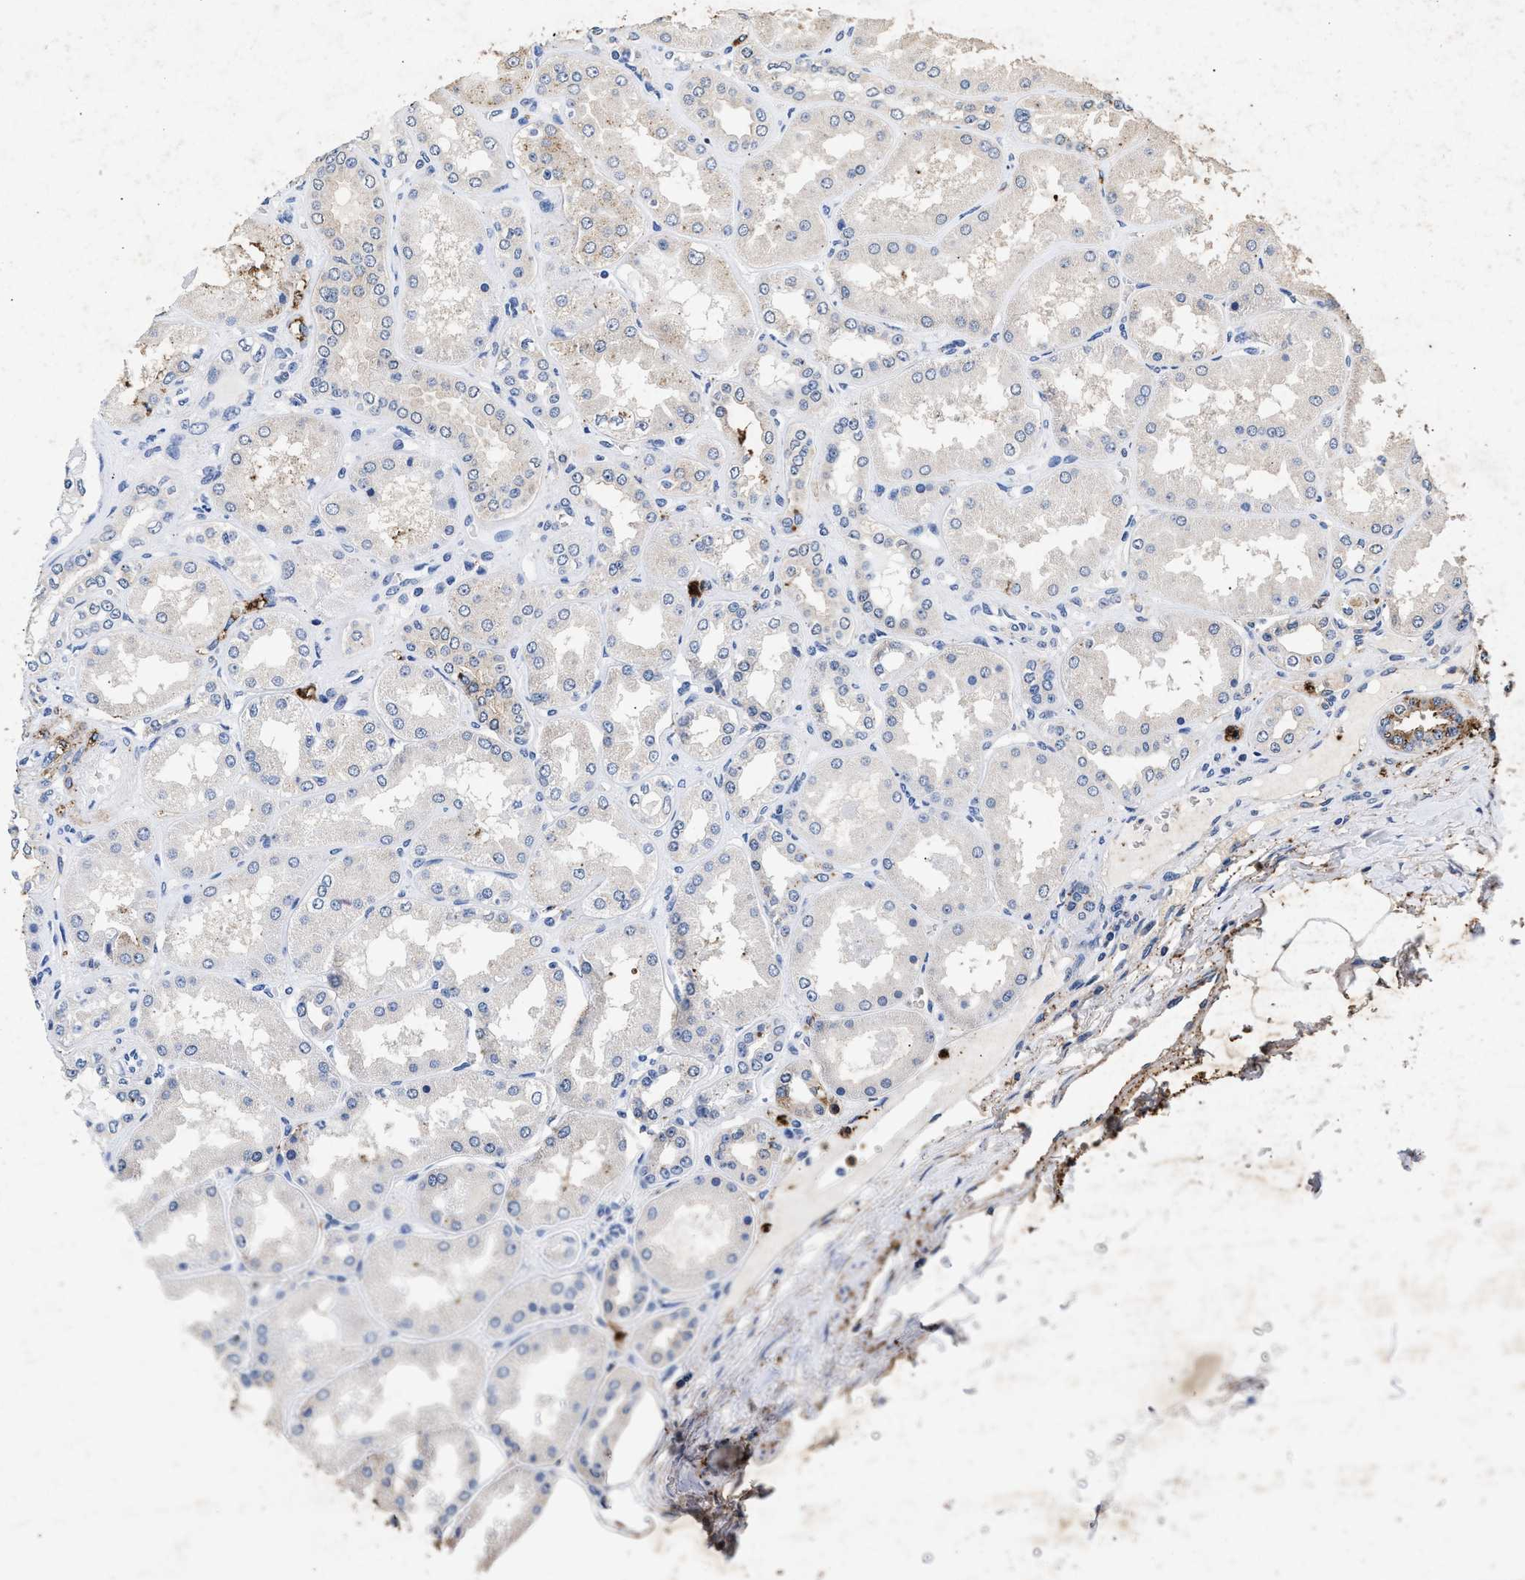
{"staining": {"intensity": "negative", "quantity": "none", "location": "none"}, "tissue": "kidney", "cell_type": "Cells in glomeruli", "image_type": "normal", "snomed": [{"axis": "morphology", "description": "Normal tissue, NOS"}, {"axis": "topography", "description": "Kidney"}], "caption": "Immunohistochemistry (IHC) of normal human kidney displays no positivity in cells in glomeruli. (DAB immunohistochemistry (IHC), high magnification).", "gene": "LTB4R2", "patient": {"sex": "female", "age": 56}}